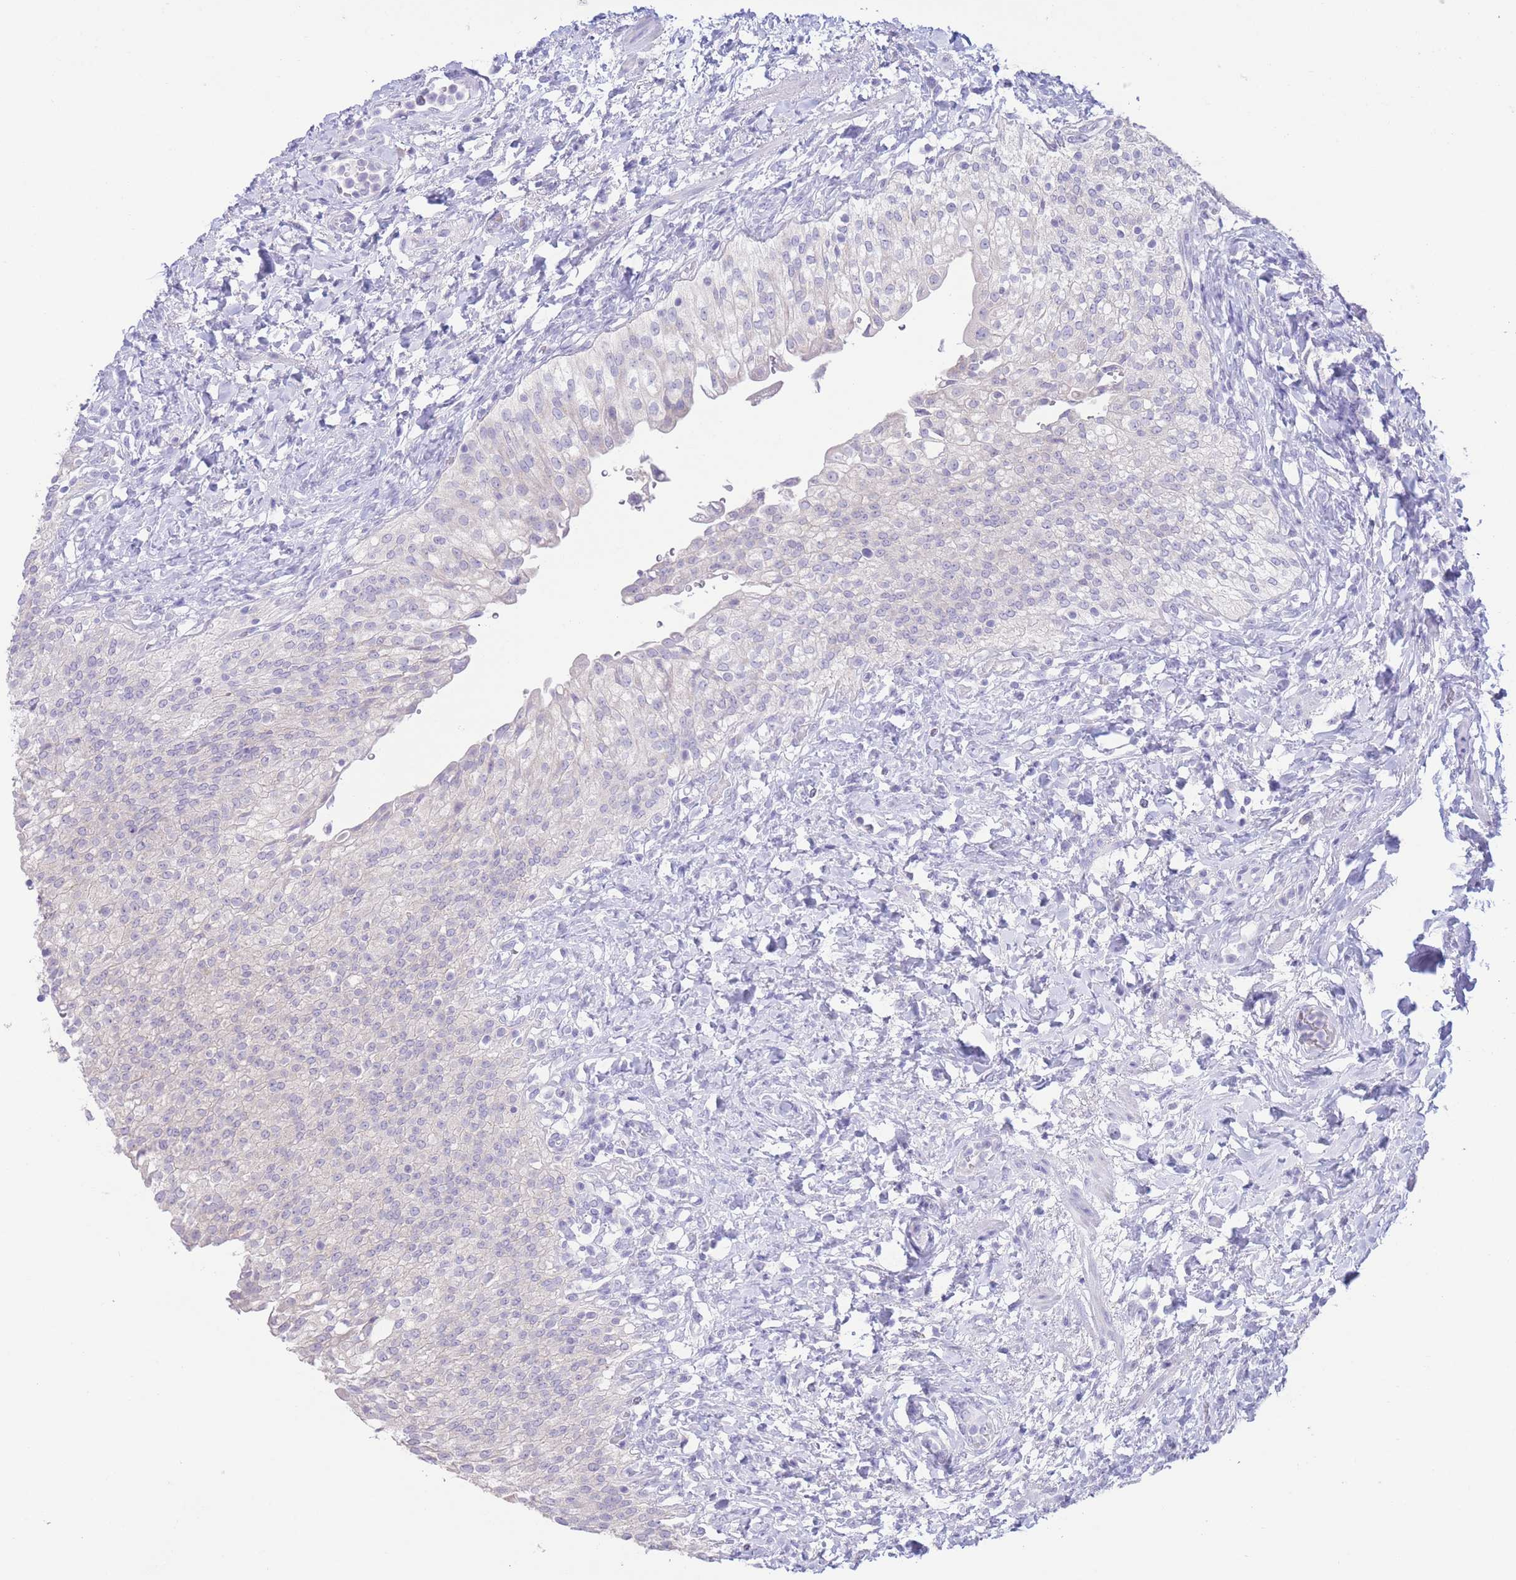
{"staining": {"intensity": "negative", "quantity": "none", "location": "none"}, "tissue": "urinary bladder", "cell_type": "Urothelial cells", "image_type": "normal", "snomed": [{"axis": "morphology", "description": "Normal tissue, NOS"}, {"axis": "morphology", "description": "Inflammation, NOS"}, {"axis": "topography", "description": "Urinary bladder"}], "caption": "DAB (3,3'-diaminobenzidine) immunohistochemical staining of unremarkable human urinary bladder exhibits no significant staining in urothelial cells.", "gene": "FAH", "patient": {"sex": "male", "age": 64}}